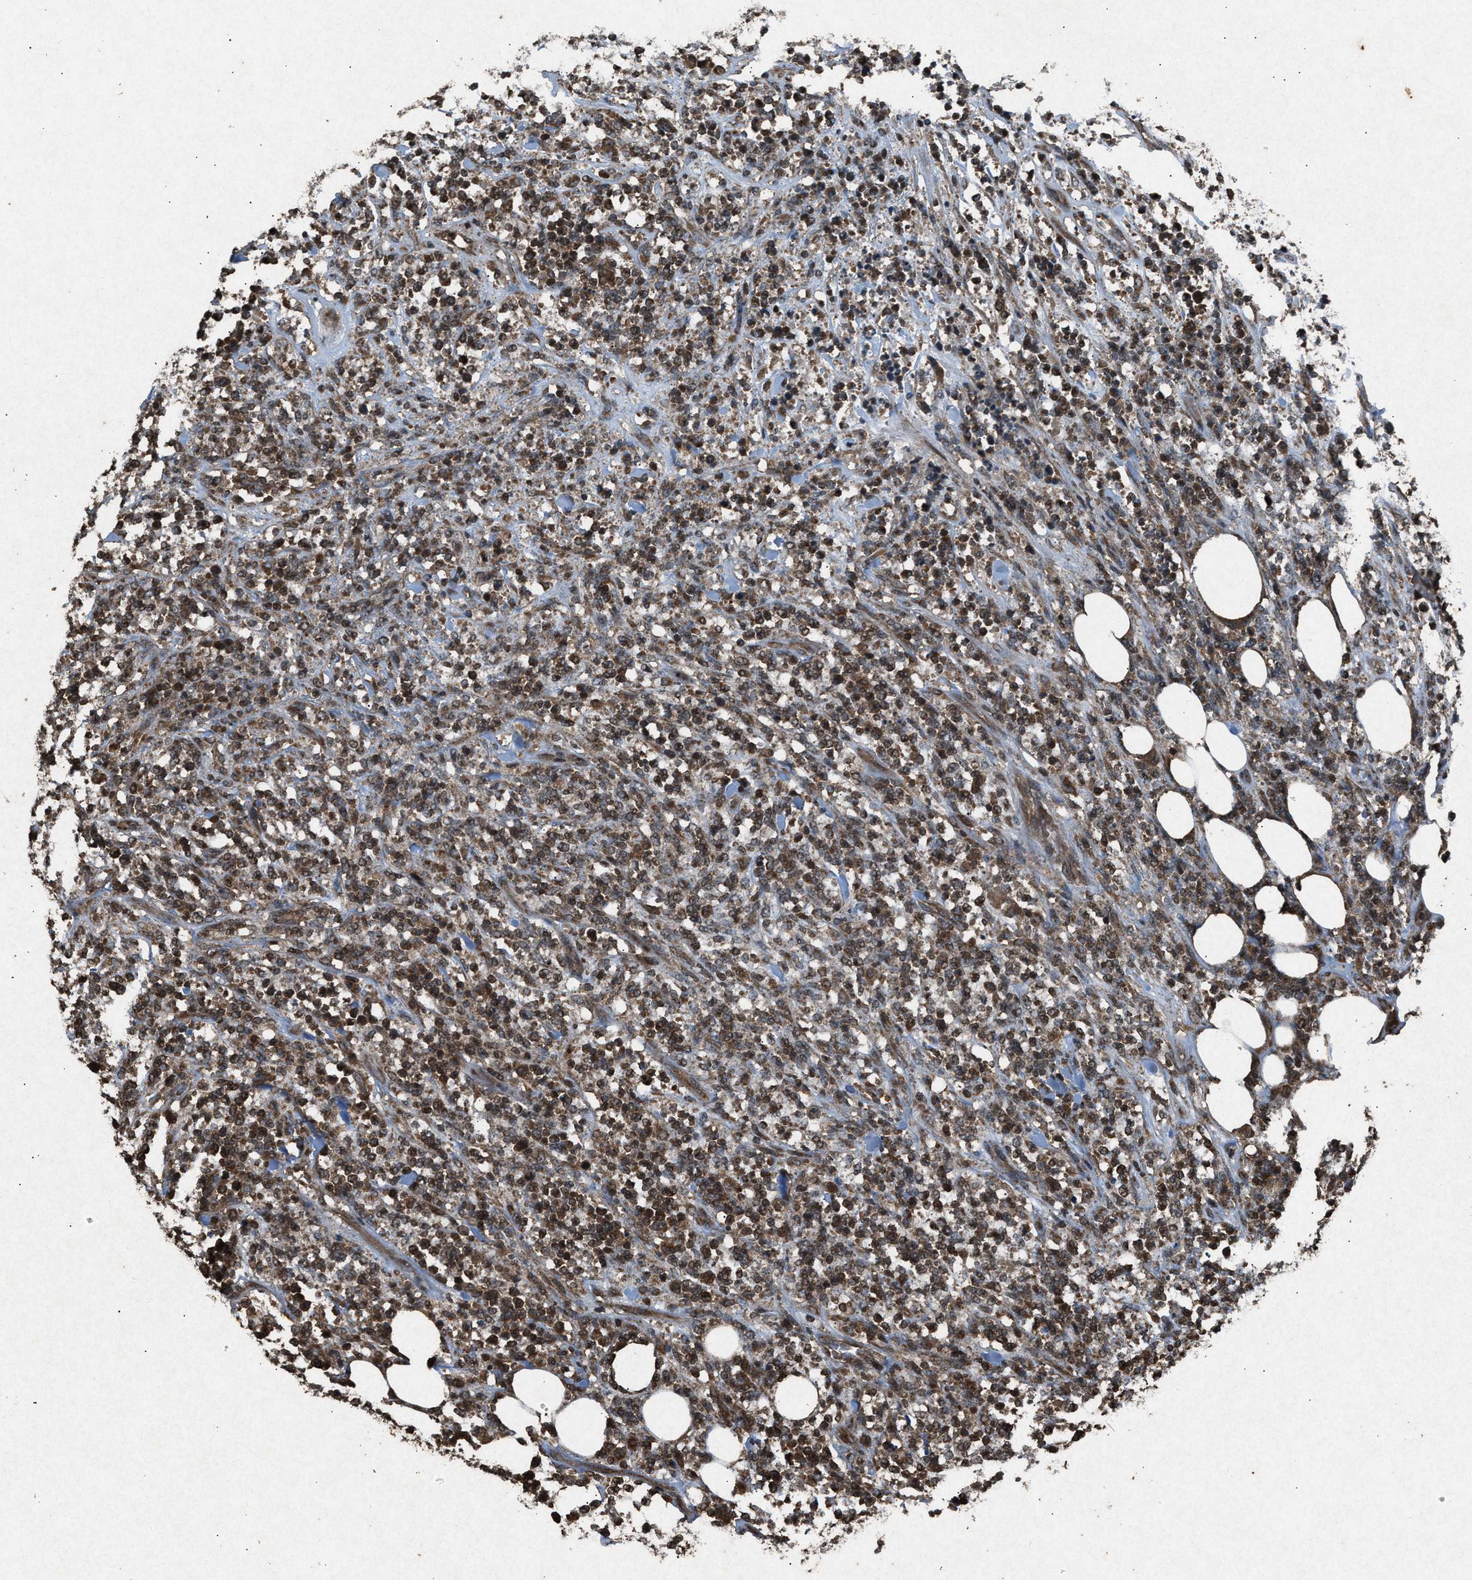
{"staining": {"intensity": "moderate", "quantity": ">75%", "location": "cytoplasmic/membranous,nuclear"}, "tissue": "lymphoma", "cell_type": "Tumor cells", "image_type": "cancer", "snomed": [{"axis": "morphology", "description": "Malignant lymphoma, non-Hodgkin's type, High grade"}, {"axis": "topography", "description": "Soft tissue"}], "caption": "Immunohistochemistry (IHC) of human malignant lymphoma, non-Hodgkin's type (high-grade) demonstrates medium levels of moderate cytoplasmic/membranous and nuclear staining in approximately >75% of tumor cells. (DAB IHC with brightfield microscopy, high magnification).", "gene": "OAS1", "patient": {"sex": "male", "age": 18}}